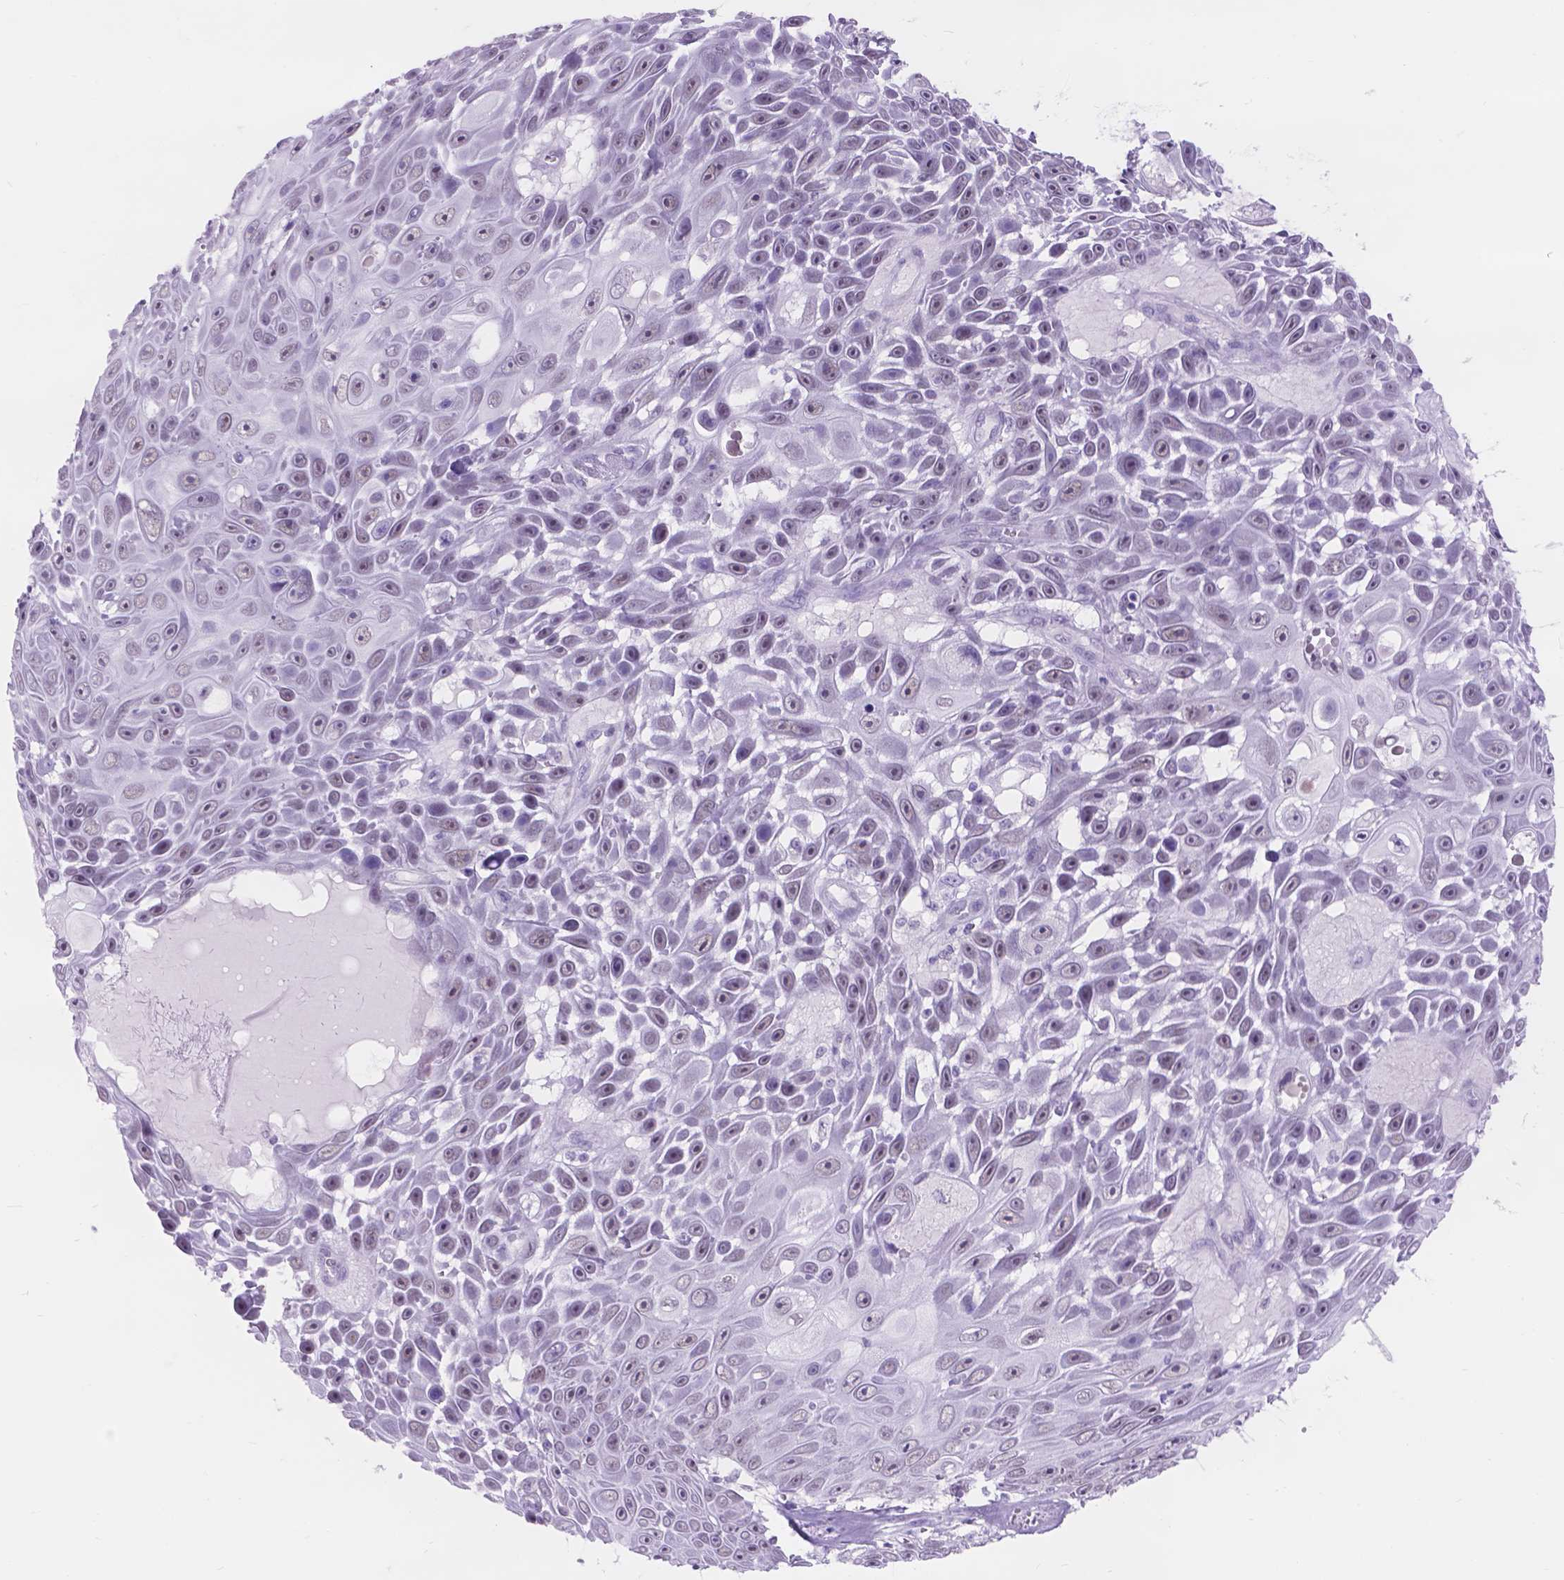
{"staining": {"intensity": "weak", "quantity": "<25%", "location": "nuclear"}, "tissue": "skin cancer", "cell_type": "Tumor cells", "image_type": "cancer", "snomed": [{"axis": "morphology", "description": "Squamous cell carcinoma, NOS"}, {"axis": "topography", "description": "Skin"}], "caption": "Tumor cells show no significant protein positivity in skin cancer.", "gene": "DCC", "patient": {"sex": "male", "age": 82}}